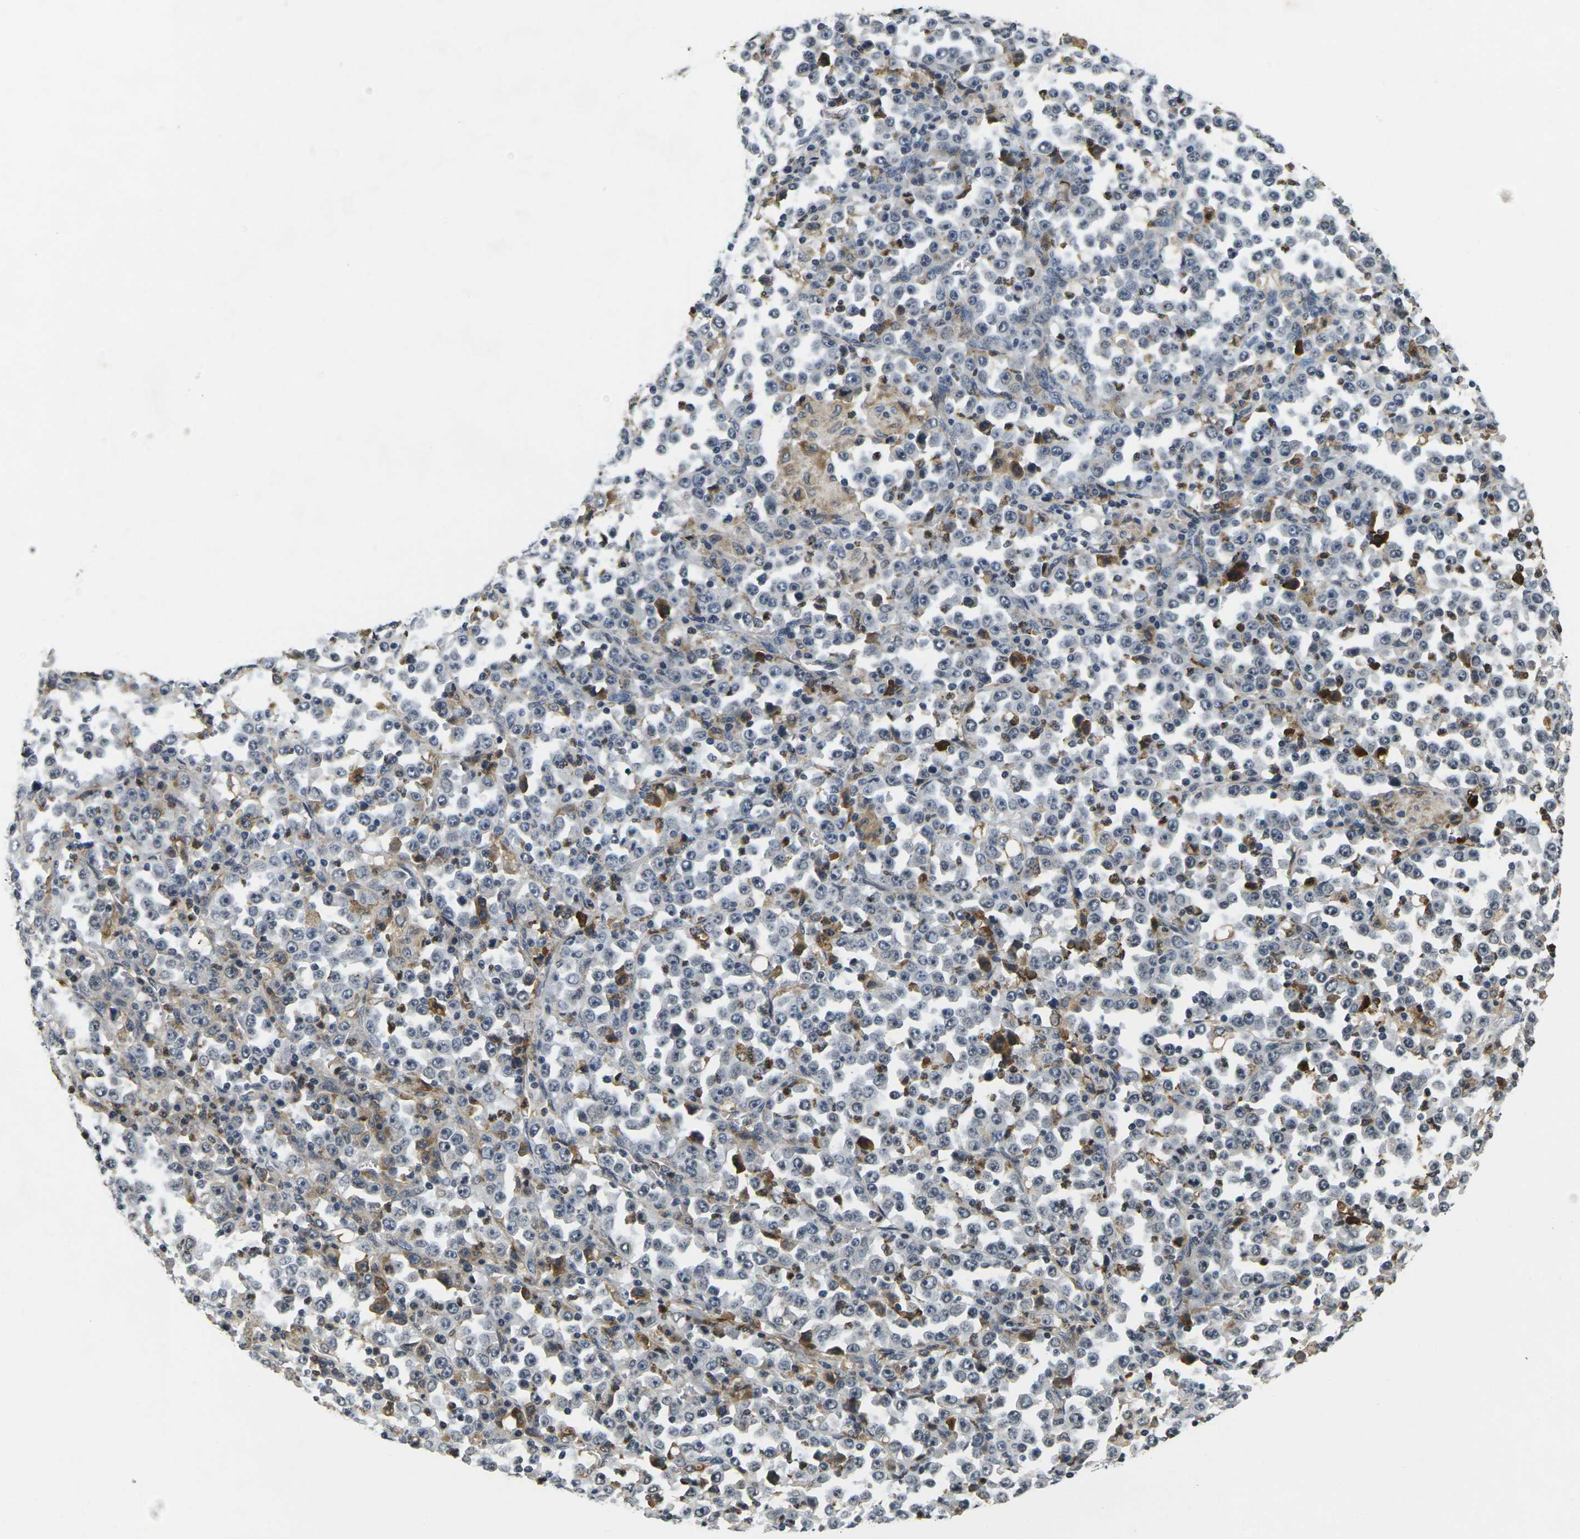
{"staining": {"intensity": "negative", "quantity": "none", "location": "none"}, "tissue": "stomach cancer", "cell_type": "Tumor cells", "image_type": "cancer", "snomed": [{"axis": "morphology", "description": "Normal tissue, NOS"}, {"axis": "morphology", "description": "Adenocarcinoma, NOS"}, {"axis": "topography", "description": "Stomach, upper"}, {"axis": "topography", "description": "Stomach"}], "caption": "Tumor cells show no significant protein positivity in adenocarcinoma (stomach).", "gene": "C1QC", "patient": {"sex": "male", "age": 59}}